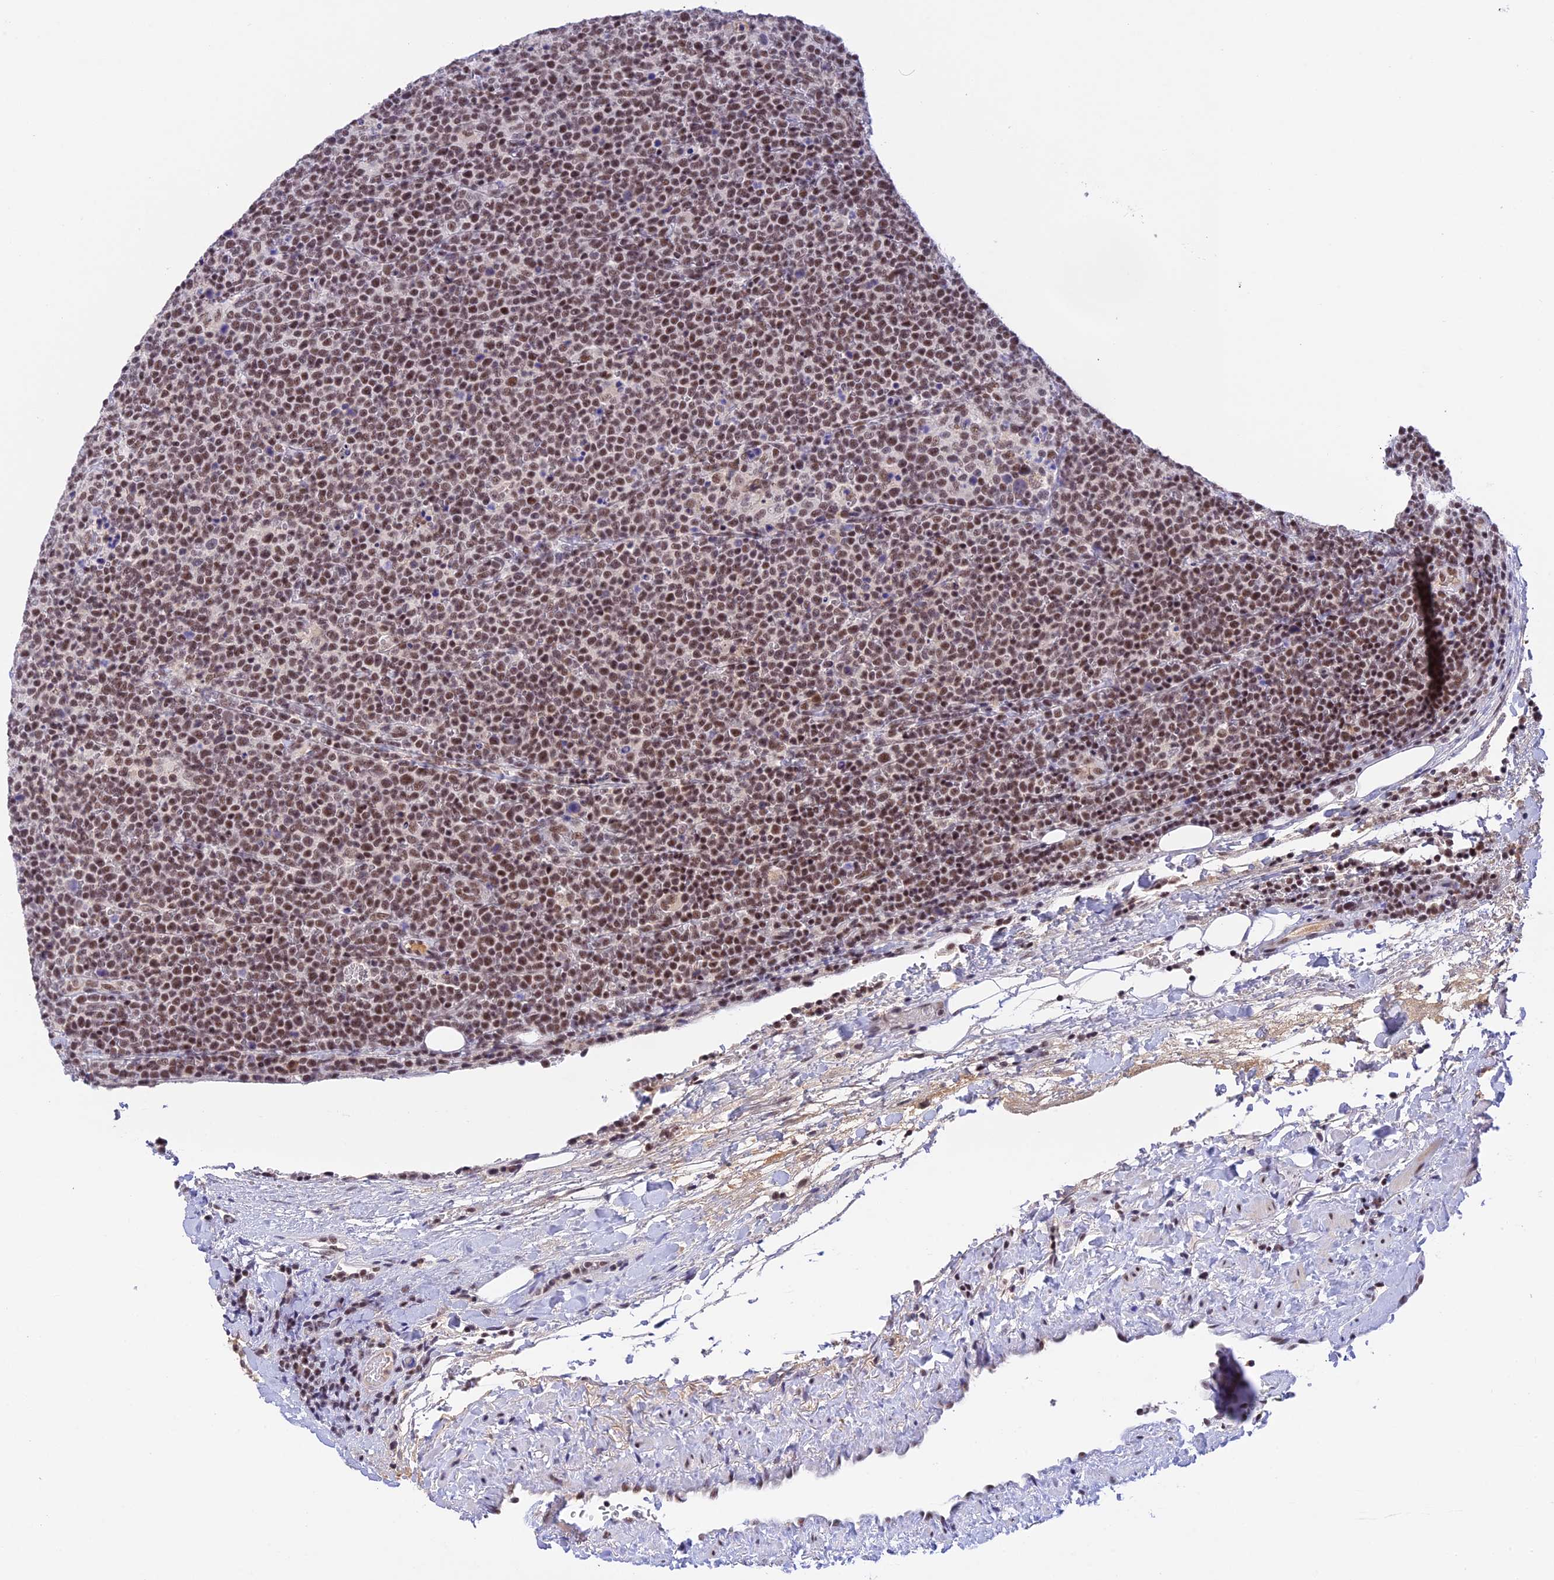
{"staining": {"intensity": "moderate", "quantity": "<25%", "location": "nuclear"}, "tissue": "lymphoma", "cell_type": "Tumor cells", "image_type": "cancer", "snomed": [{"axis": "morphology", "description": "Malignant lymphoma, non-Hodgkin's type, High grade"}, {"axis": "topography", "description": "Lymph node"}], "caption": "Protein staining of lymphoma tissue demonstrates moderate nuclear positivity in about <25% of tumor cells.", "gene": "THAP11", "patient": {"sex": "male", "age": 61}}